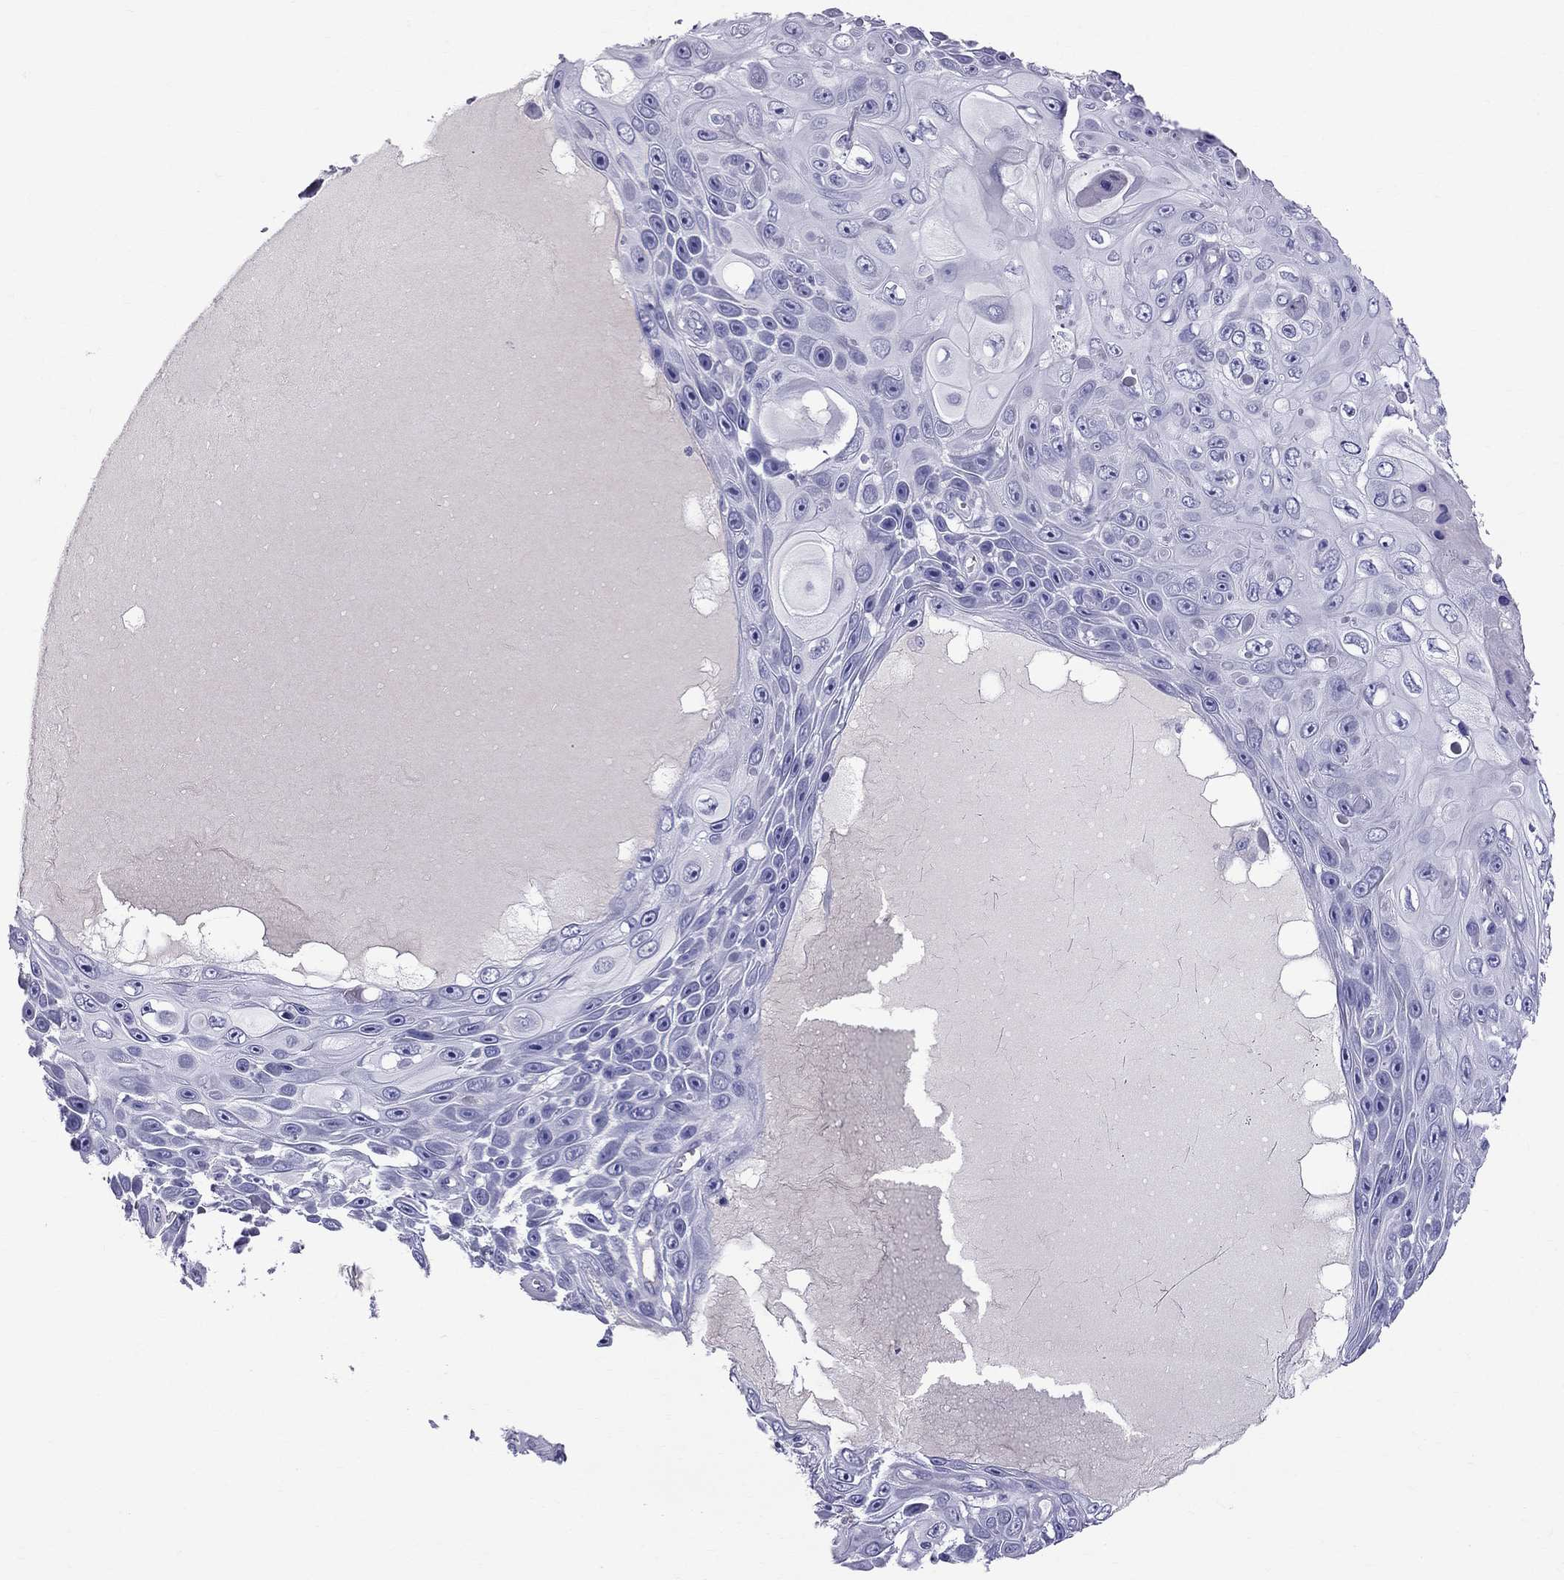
{"staining": {"intensity": "negative", "quantity": "none", "location": "none"}, "tissue": "skin cancer", "cell_type": "Tumor cells", "image_type": "cancer", "snomed": [{"axis": "morphology", "description": "Squamous cell carcinoma, NOS"}, {"axis": "topography", "description": "Skin"}], "caption": "An IHC histopathology image of skin squamous cell carcinoma is shown. There is no staining in tumor cells of skin squamous cell carcinoma.", "gene": "SCART1", "patient": {"sex": "male", "age": 82}}